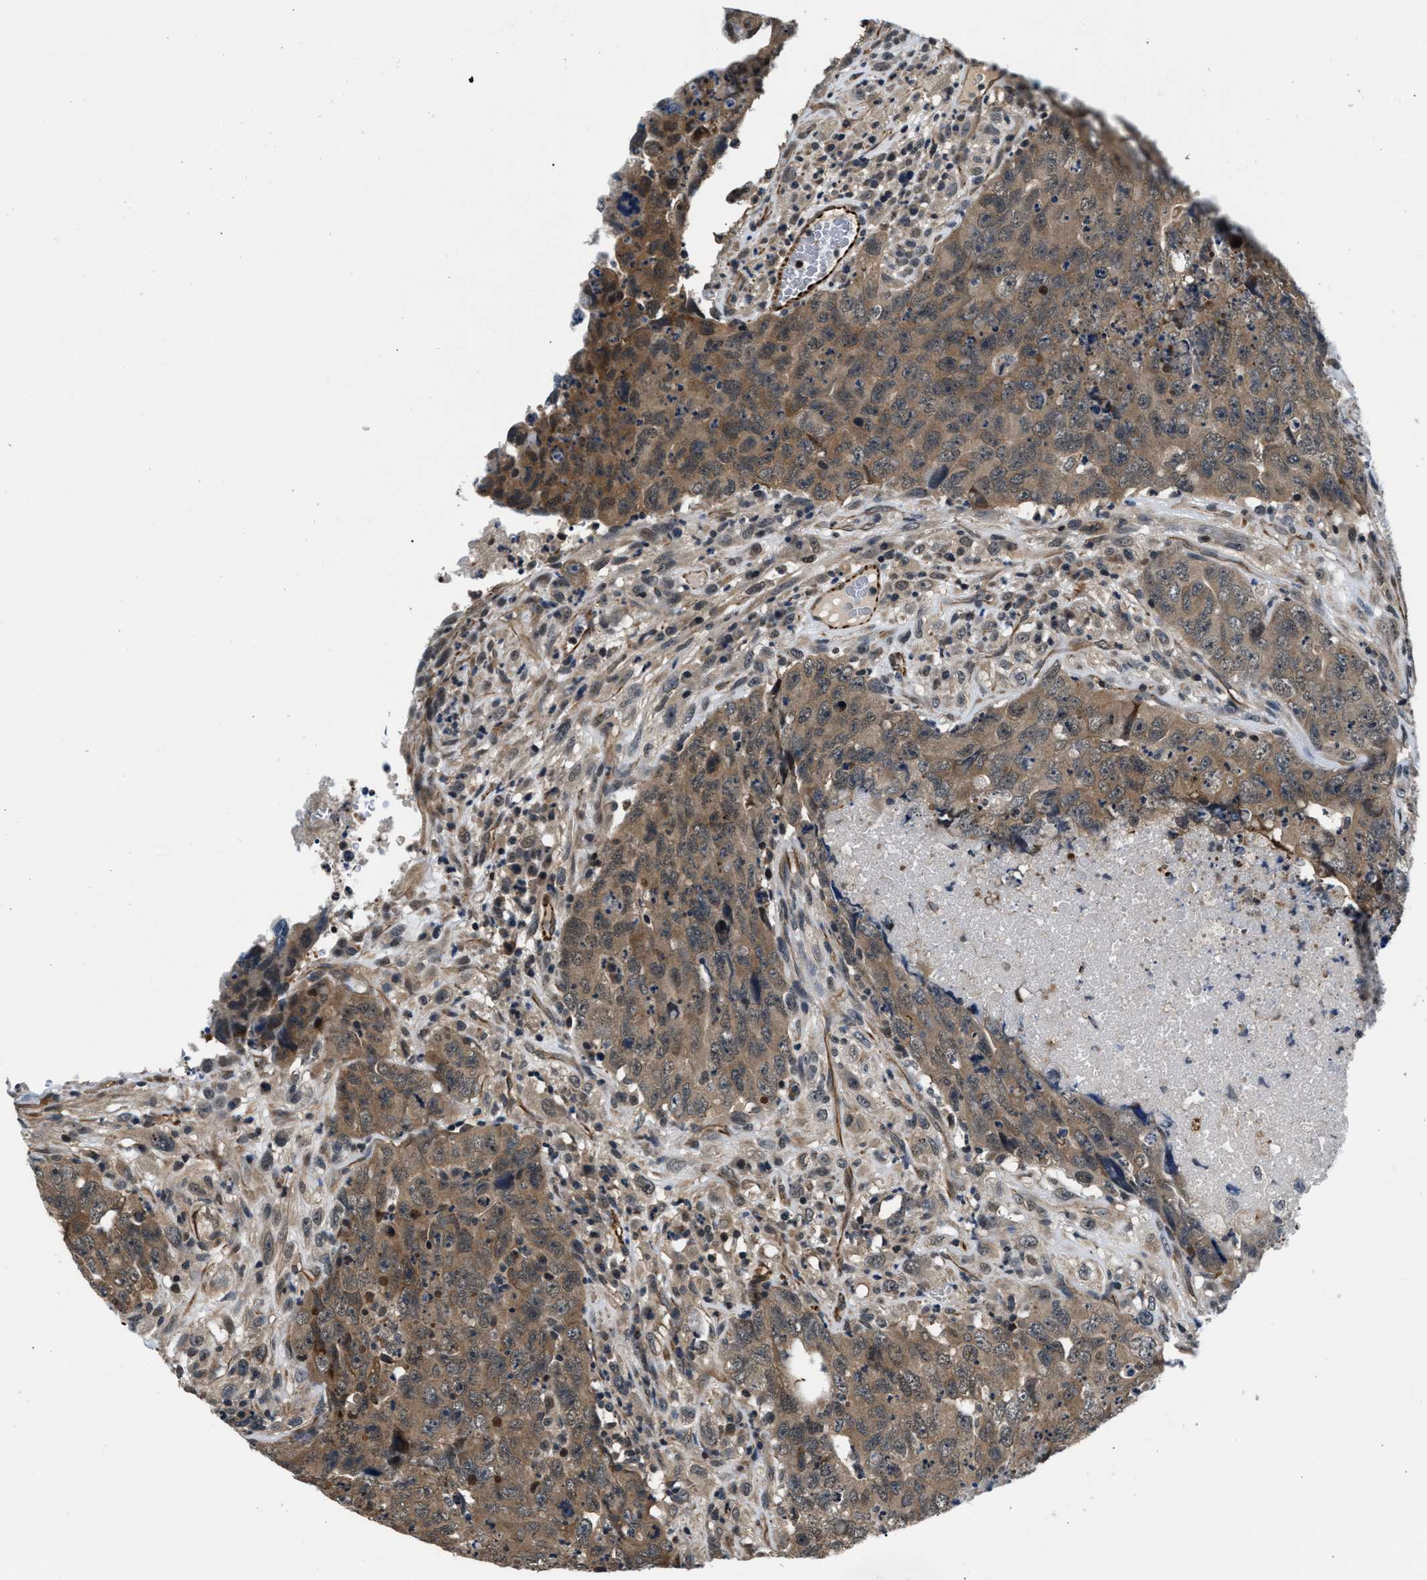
{"staining": {"intensity": "moderate", "quantity": ">75%", "location": "cytoplasmic/membranous"}, "tissue": "testis cancer", "cell_type": "Tumor cells", "image_type": "cancer", "snomed": [{"axis": "morphology", "description": "Carcinoma, Embryonal, NOS"}, {"axis": "topography", "description": "Testis"}], "caption": "DAB (3,3'-diaminobenzidine) immunohistochemical staining of human testis cancer (embryonal carcinoma) displays moderate cytoplasmic/membranous protein staining in approximately >75% of tumor cells.", "gene": "RBM33", "patient": {"sex": "male", "age": 32}}